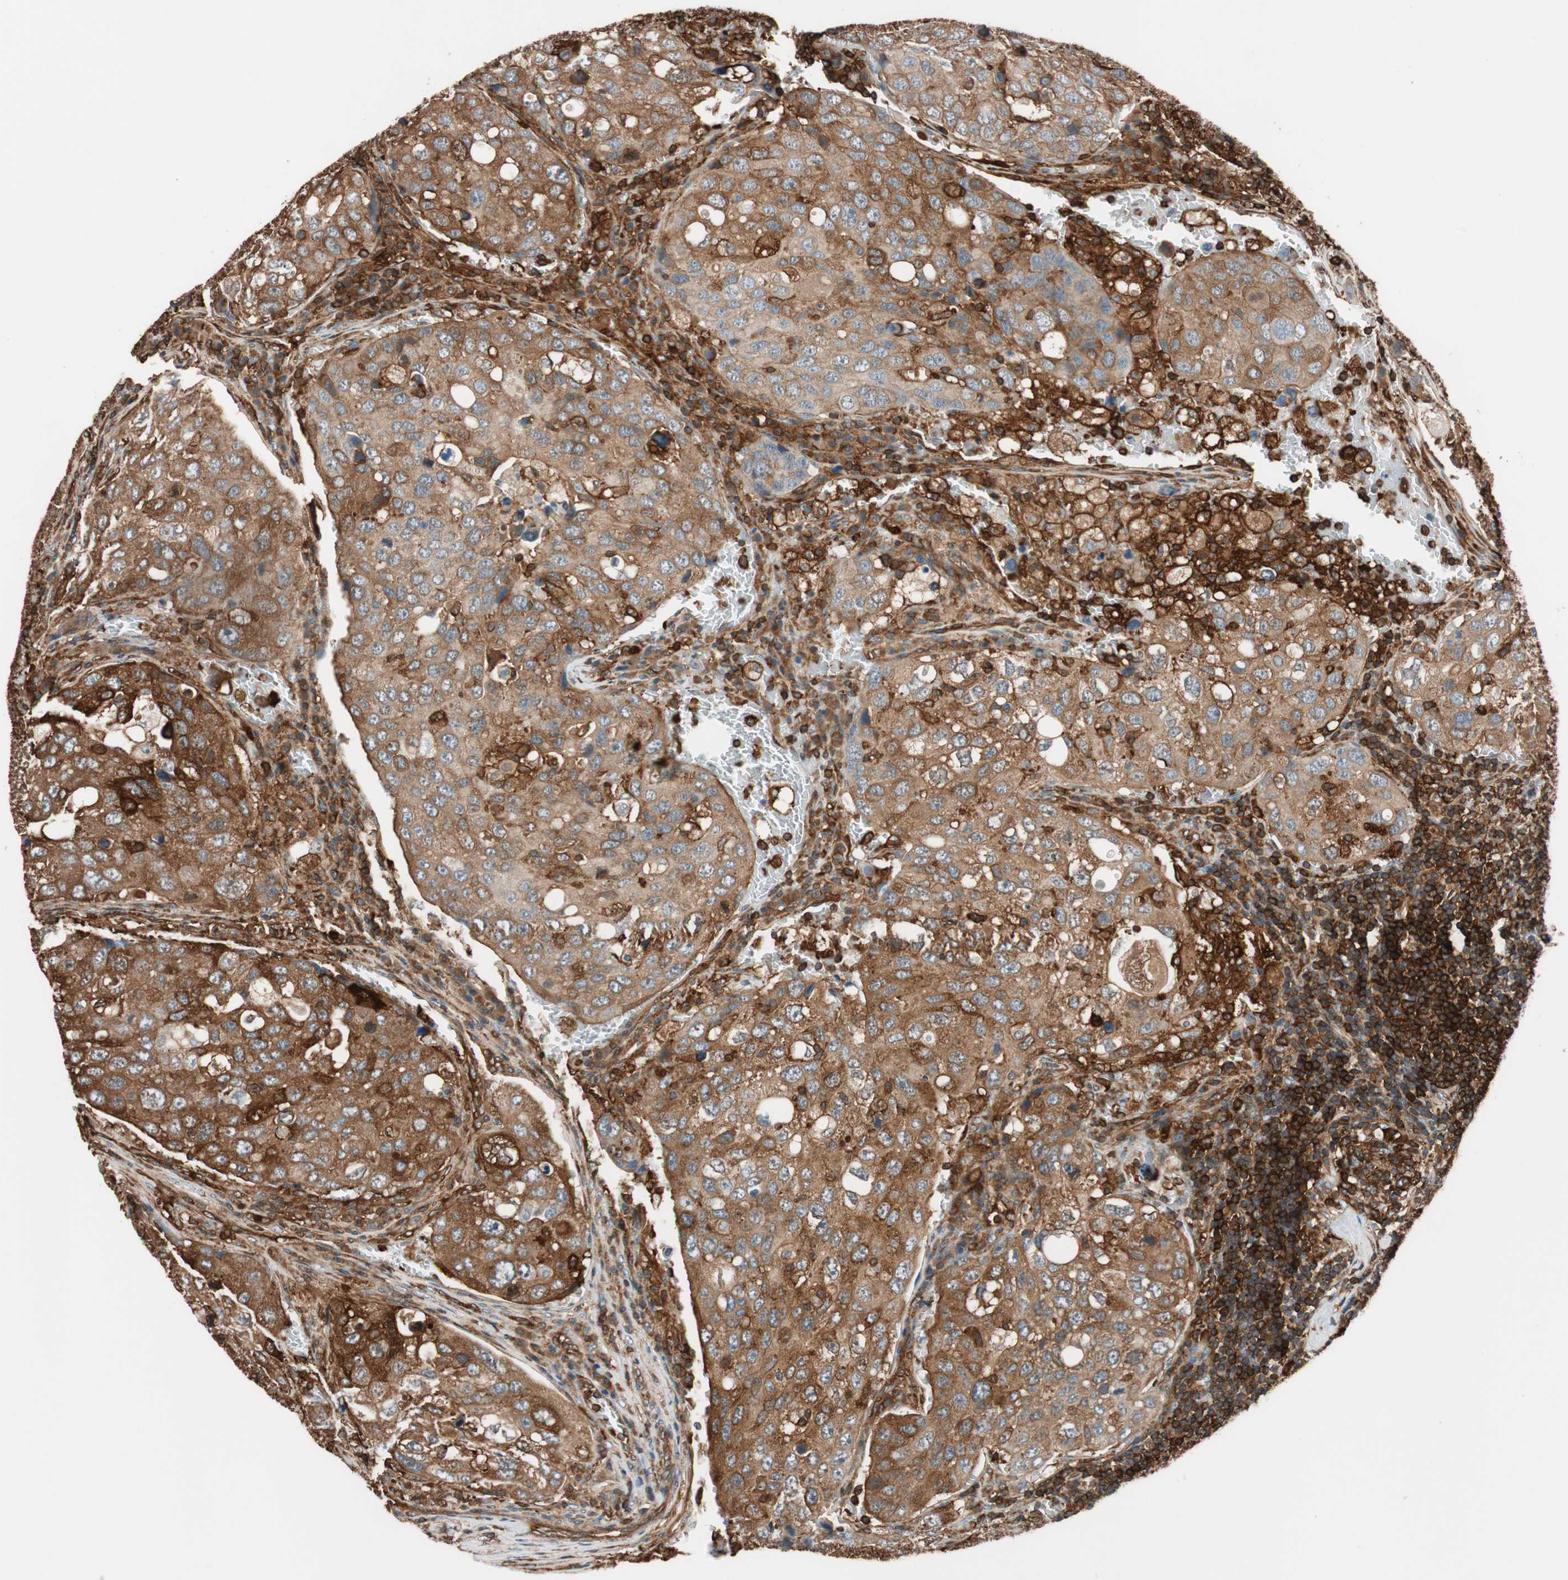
{"staining": {"intensity": "strong", "quantity": ">75%", "location": "cytoplasmic/membranous"}, "tissue": "urothelial cancer", "cell_type": "Tumor cells", "image_type": "cancer", "snomed": [{"axis": "morphology", "description": "Urothelial carcinoma, High grade"}, {"axis": "topography", "description": "Lymph node"}, {"axis": "topography", "description": "Urinary bladder"}], "caption": "The micrograph demonstrates staining of urothelial cancer, revealing strong cytoplasmic/membranous protein positivity (brown color) within tumor cells.", "gene": "VASP", "patient": {"sex": "male", "age": 51}}